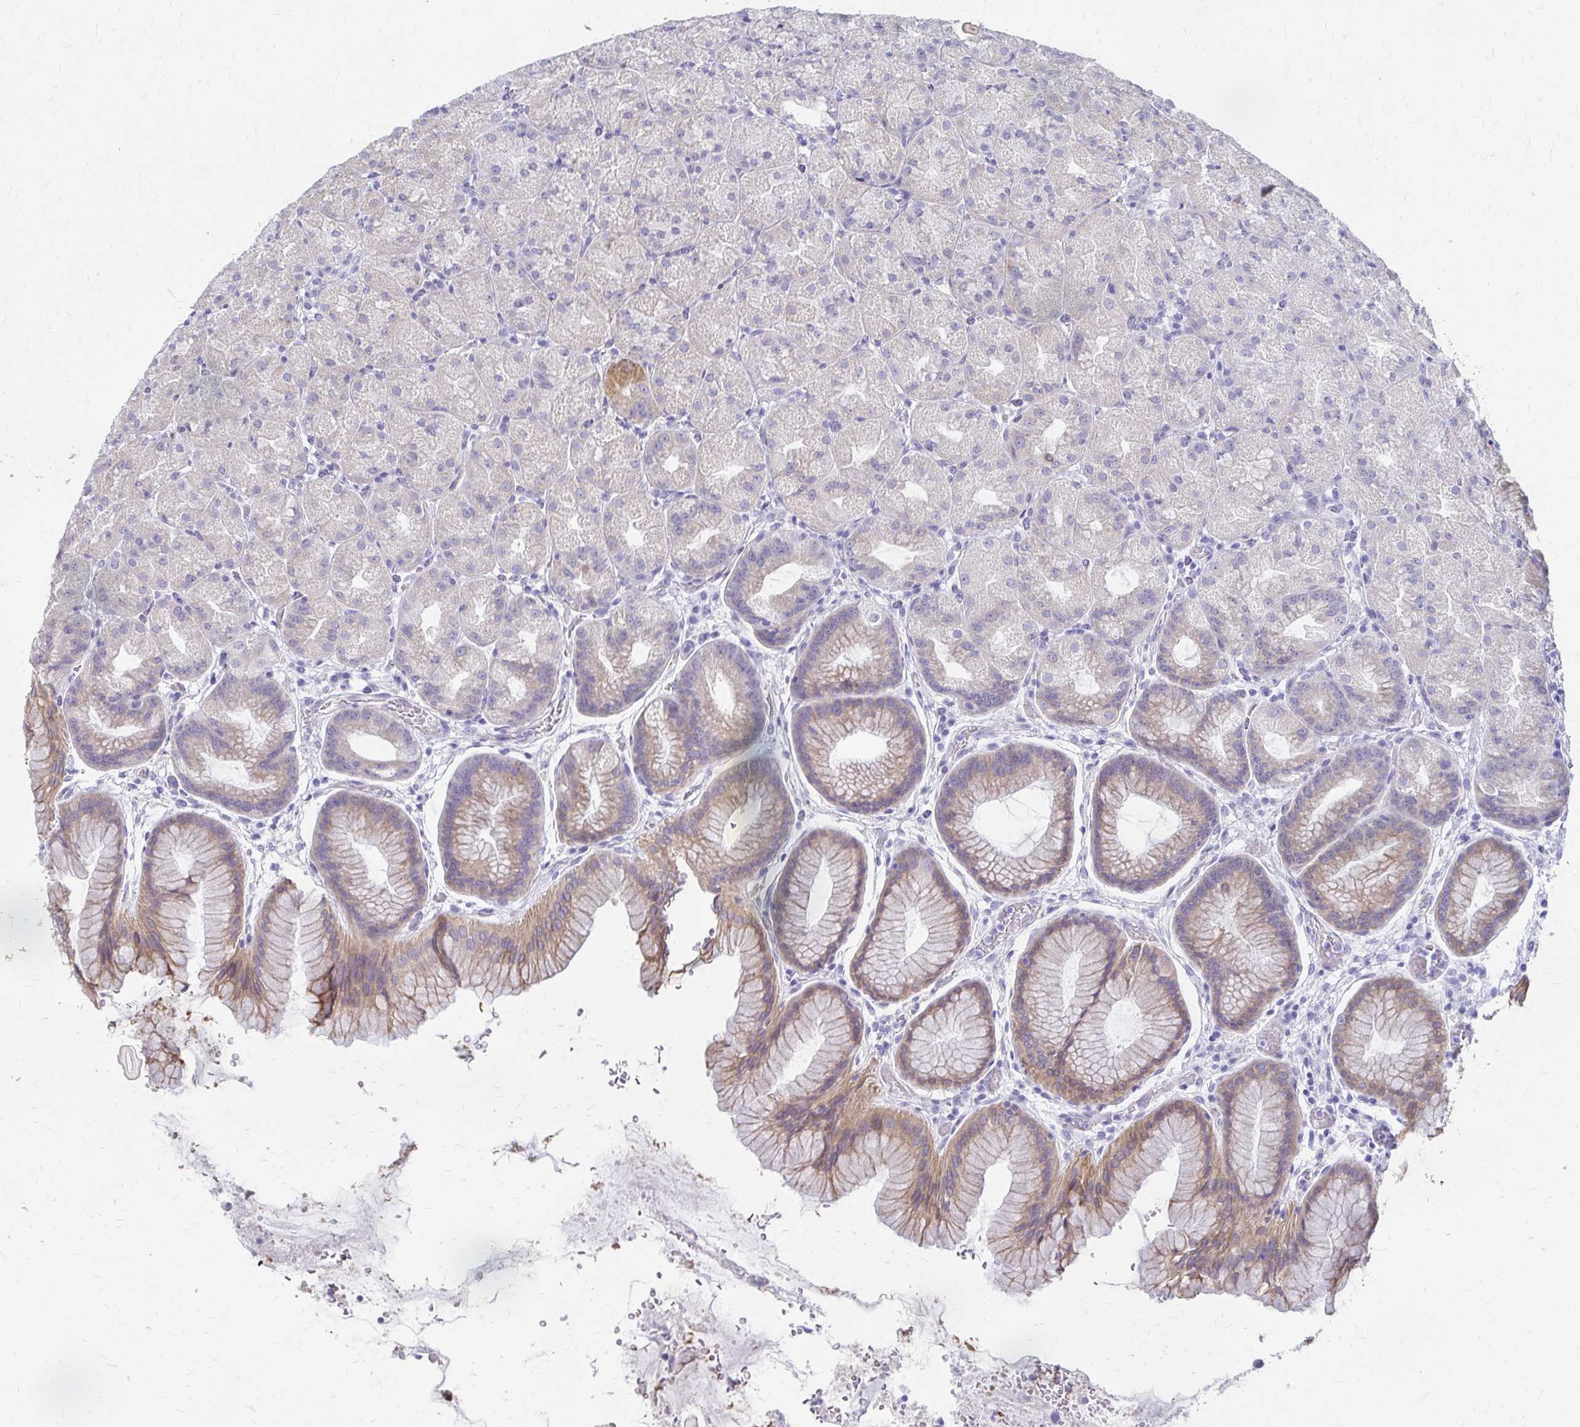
{"staining": {"intensity": "moderate", "quantity": "<25%", "location": "cytoplasmic/membranous"}, "tissue": "stomach", "cell_type": "Glandular cells", "image_type": "normal", "snomed": [{"axis": "morphology", "description": "Normal tissue, NOS"}, {"axis": "topography", "description": "Stomach, upper"}, {"axis": "topography", "description": "Stomach"}], "caption": "An IHC photomicrograph of benign tissue is shown. Protein staining in brown labels moderate cytoplasmic/membranous positivity in stomach within glandular cells.", "gene": "CYB5A", "patient": {"sex": "male", "age": 48}}